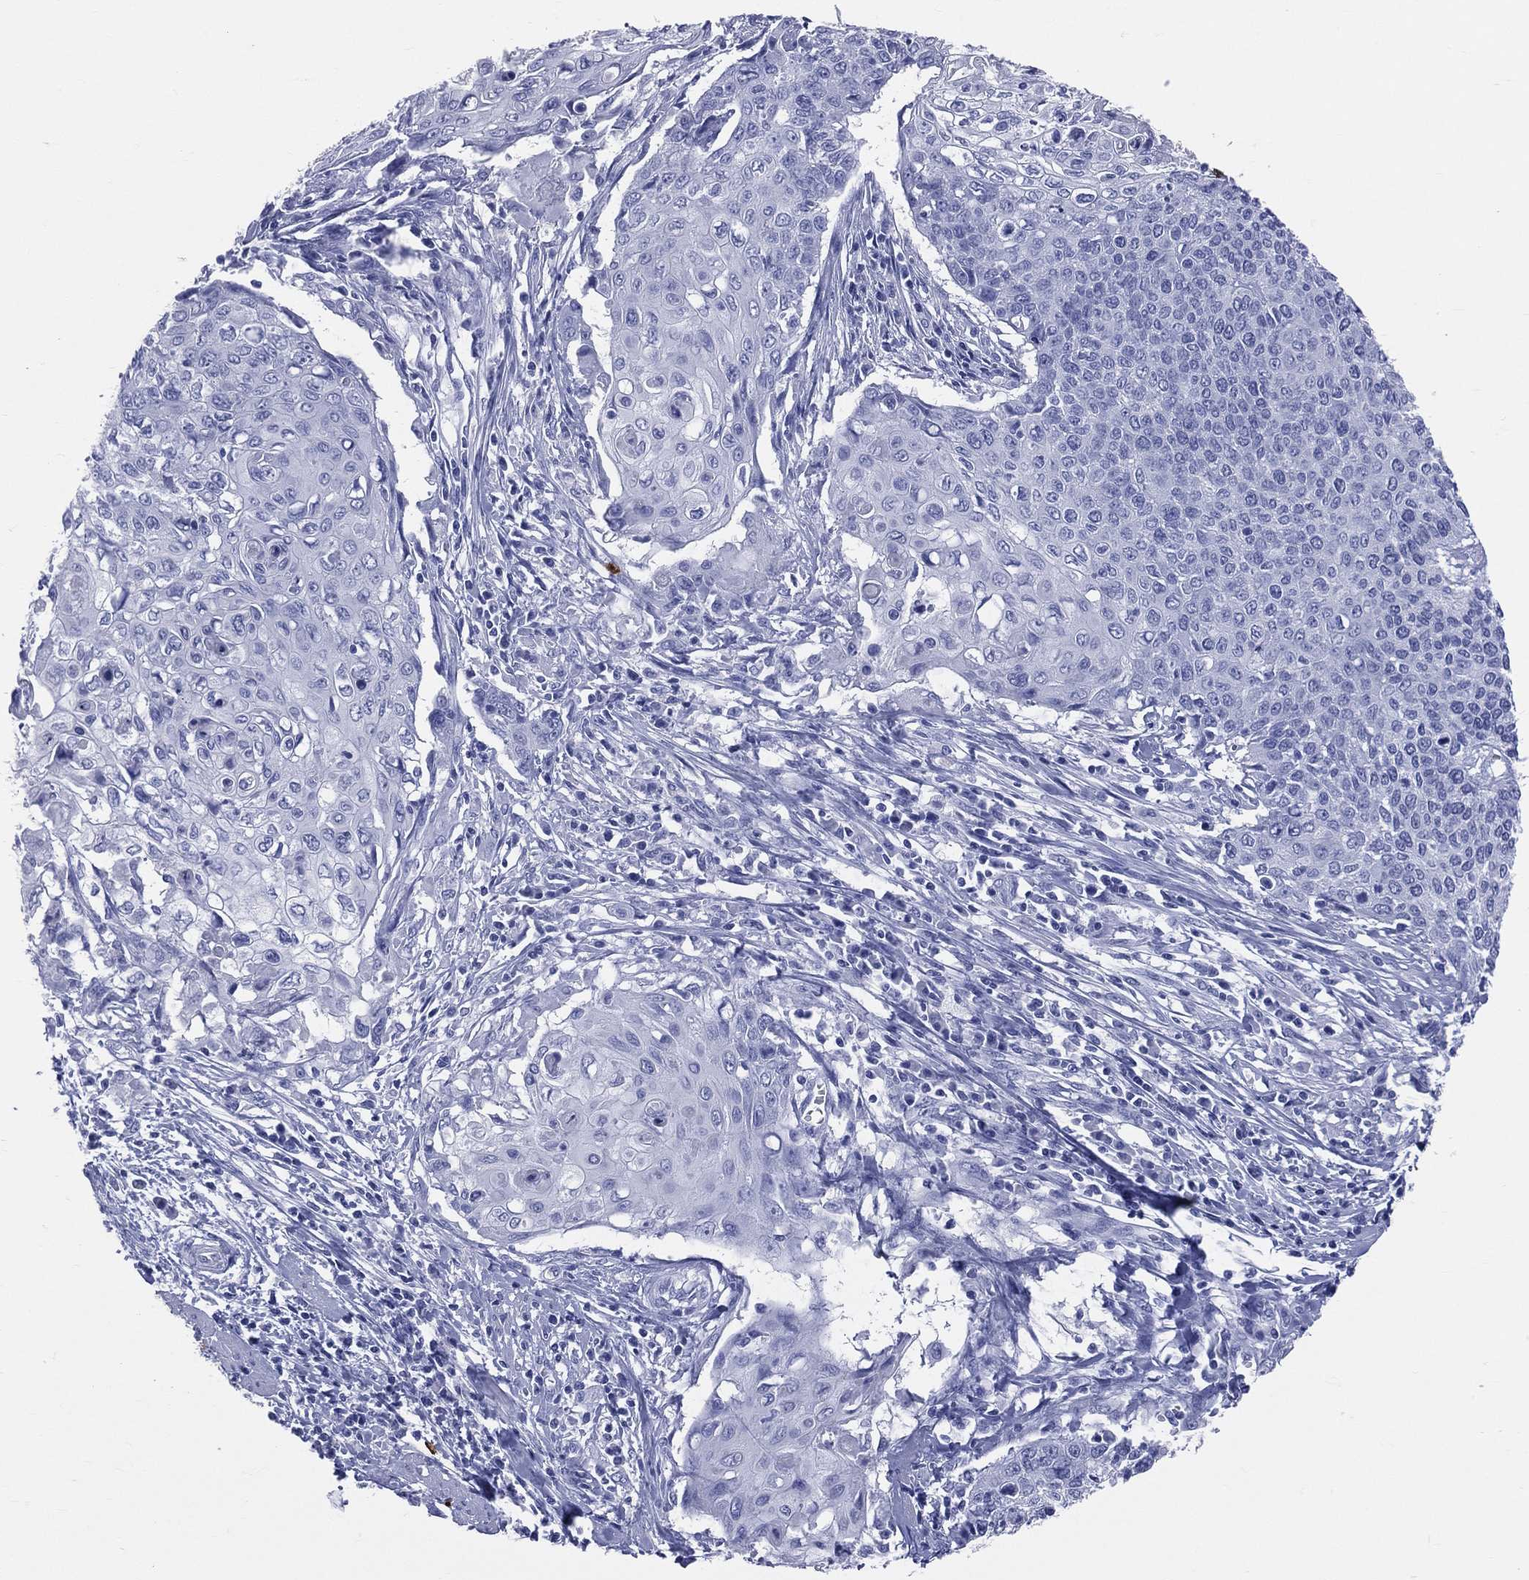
{"staining": {"intensity": "negative", "quantity": "none", "location": "none"}, "tissue": "cervical cancer", "cell_type": "Tumor cells", "image_type": "cancer", "snomed": [{"axis": "morphology", "description": "Squamous cell carcinoma, NOS"}, {"axis": "topography", "description": "Cervix"}], "caption": "Immunohistochemistry (IHC) histopathology image of human cervical squamous cell carcinoma stained for a protein (brown), which exhibits no staining in tumor cells.", "gene": "PGLYRP1", "patient": {"sex": "female", "age": 39}}